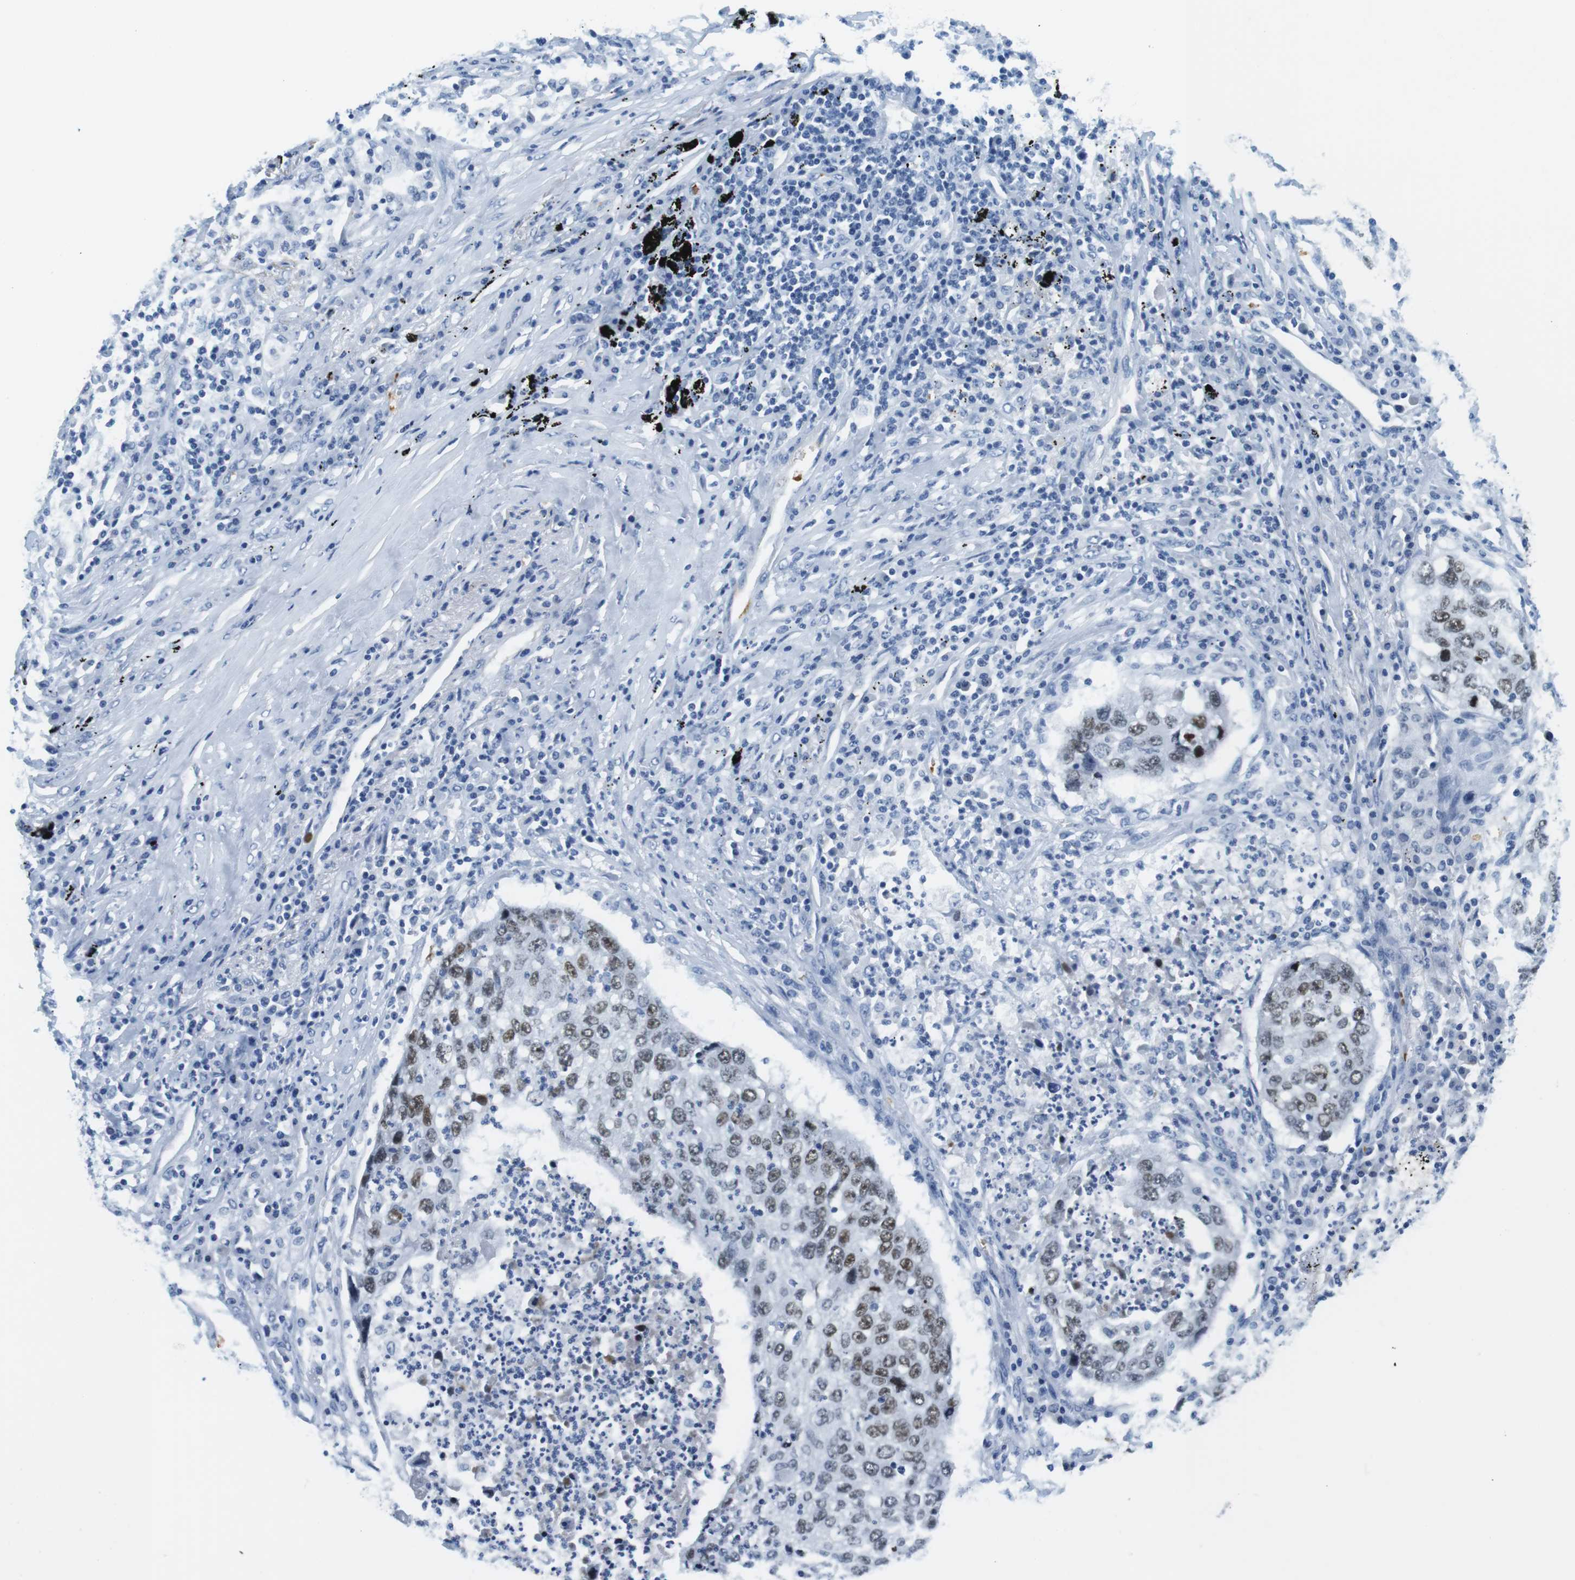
{"staining": {"intensity": "moderate", "quantity": "<25%", "location": "nuclear"}, "tissue": "lung cancer", "cell_type": "Tumor cells", "image_type": "cancer", "snomed": [{"axis": "morphology", "description": "Squamous cell carcinoma, NOS"}, {"axis": "topography", "description": "Lung"}], "caption": "Immunohistochemical staining of squamous cell carcinoma (lung) demonstrates low levels of moderate nuclear staining in about <25% of tumor cells.", "gene": "TFAP2C", "patient": {"sex": "female", "age": 63}}